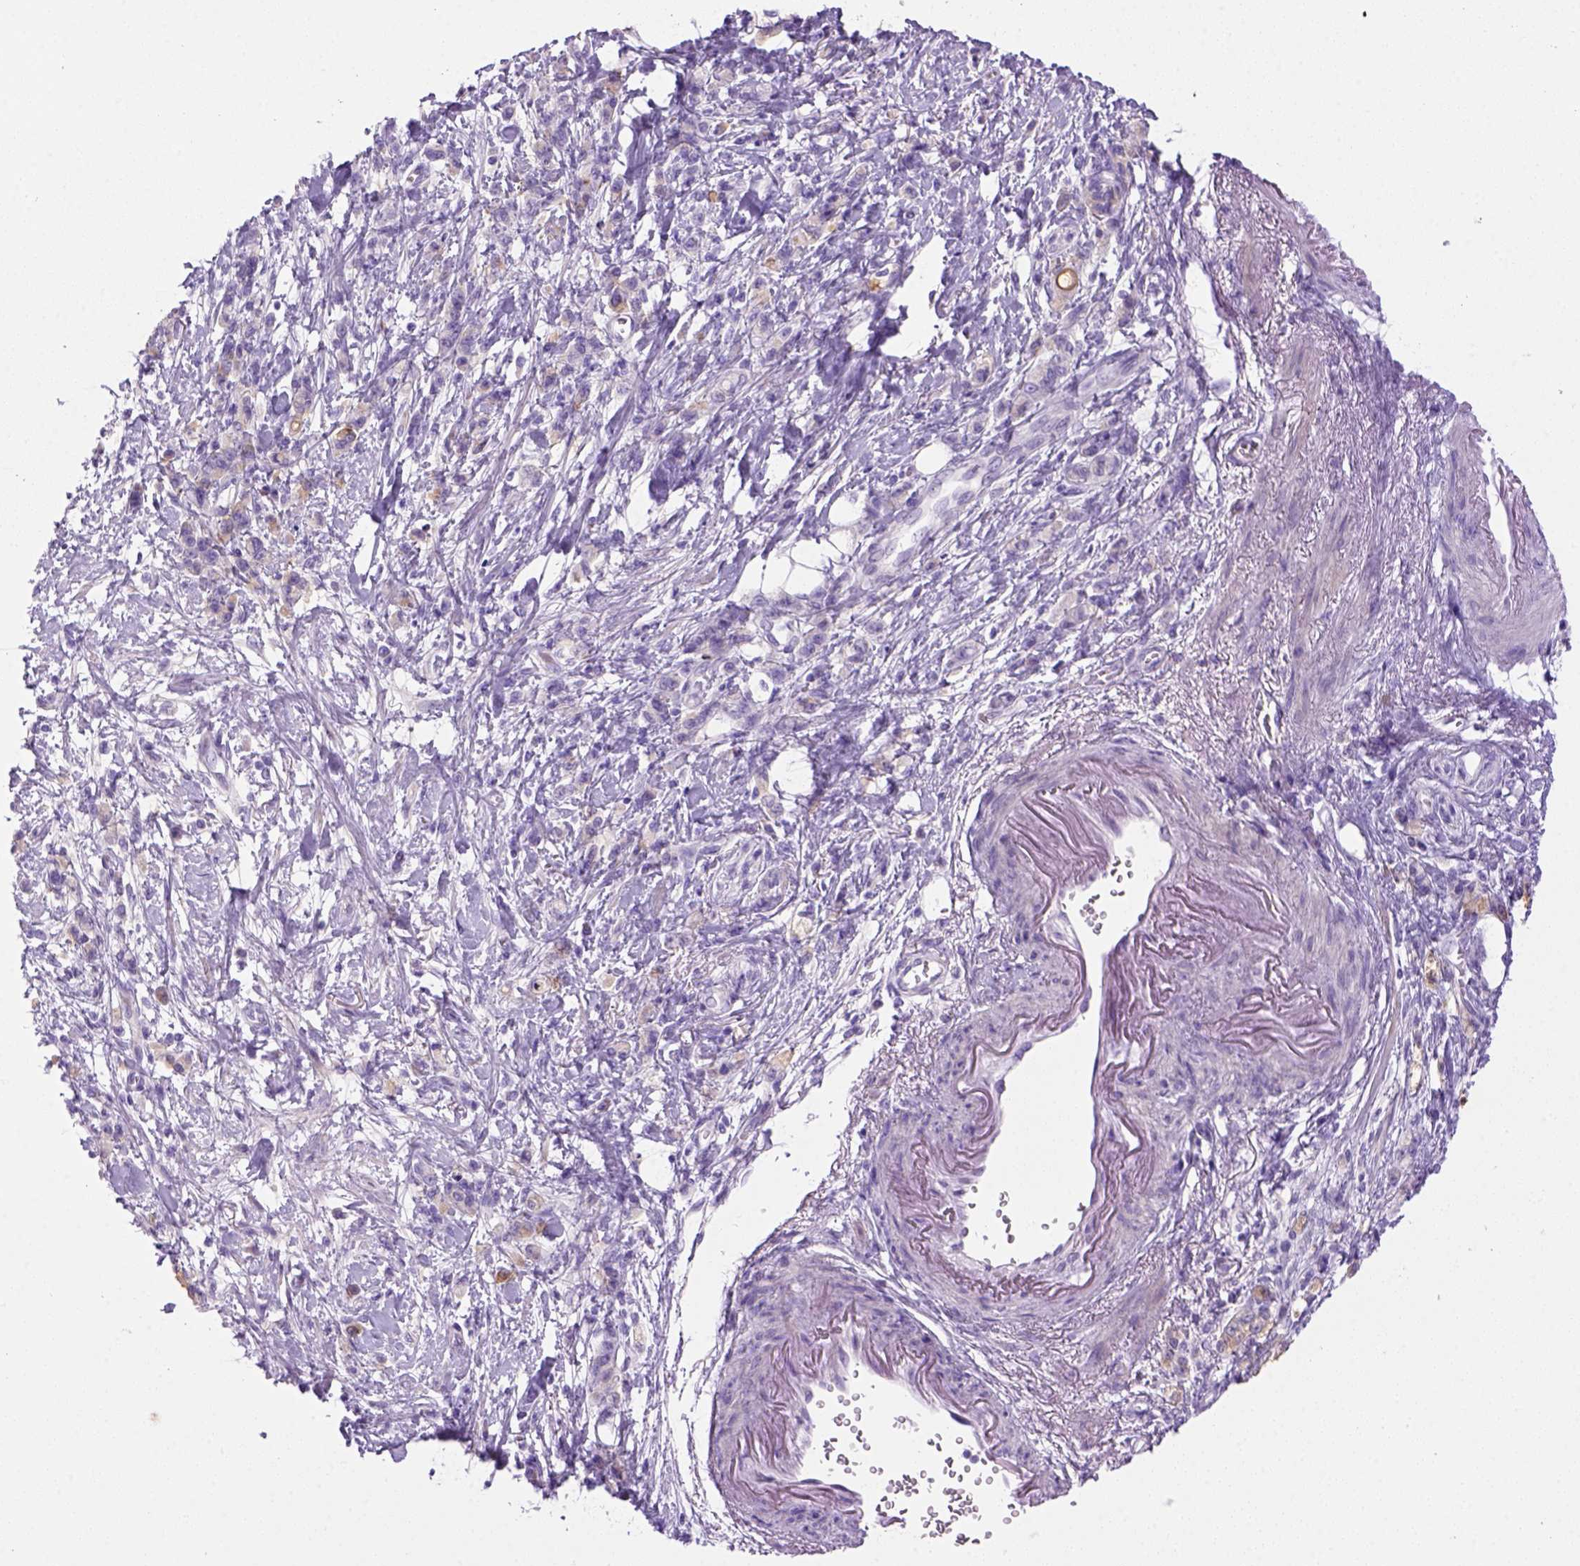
{"staining": {"intensity": "negative", "quantity": "none", "location": "none"}, "tissue": "stomach cancer", "cell_type": "Tumor cells", "image_type": "cancer", "snomed": [{"axis": "morphology", "description": "Adenocarcinoma, NOS"}, {"axis": "topography", "description": "Stomach"}], "caption": "This is an immunohistochemistry photomicrograph of stomach adenocarcinoma. There is no positivity in tumor cells.", "gene": "DNAH11", "patient": {"sex": "male", "age": 77}}